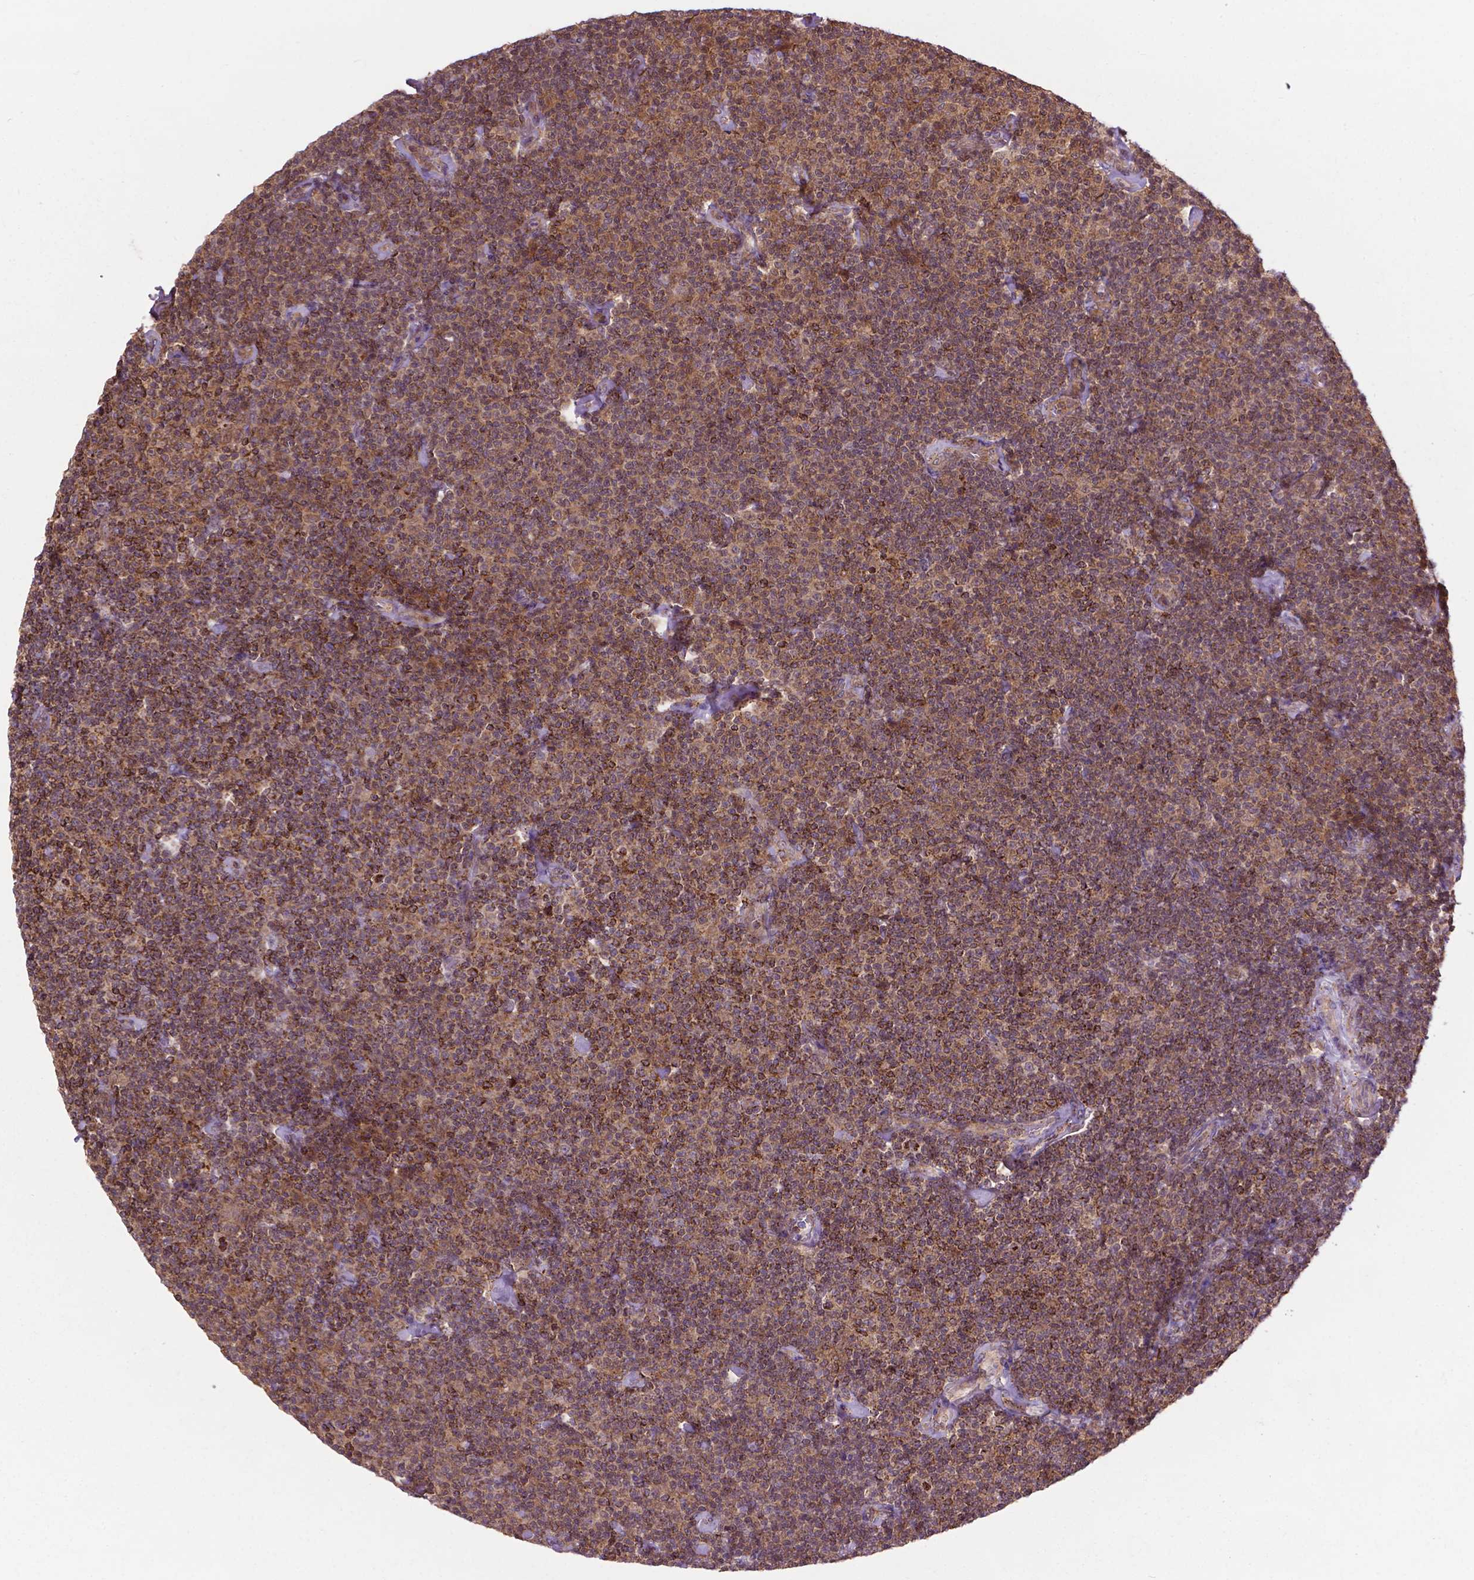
{"staining": {"intensity": "moderate", "quantity": ">75%", "location": "cytoplasmic/membranous"}, "tissue": "lymphoma", "cell_type": "Tumor cells", "image_type": "cancer", "snomed": [{"axis": "morphology", "description": "Malignant lymphoma, non-Hodgkin's type, Low grade"}, {"axis": "topography", "description": "Lymph node"}], "caption": "Human lymphoma stained for a protein (brown) exhibits moderate cytoplasmic/membranous positive expression in approximately >75% of tumor cells.", "gene": "CHMP4A", "patient": {"sex": "male", "age": 81}}